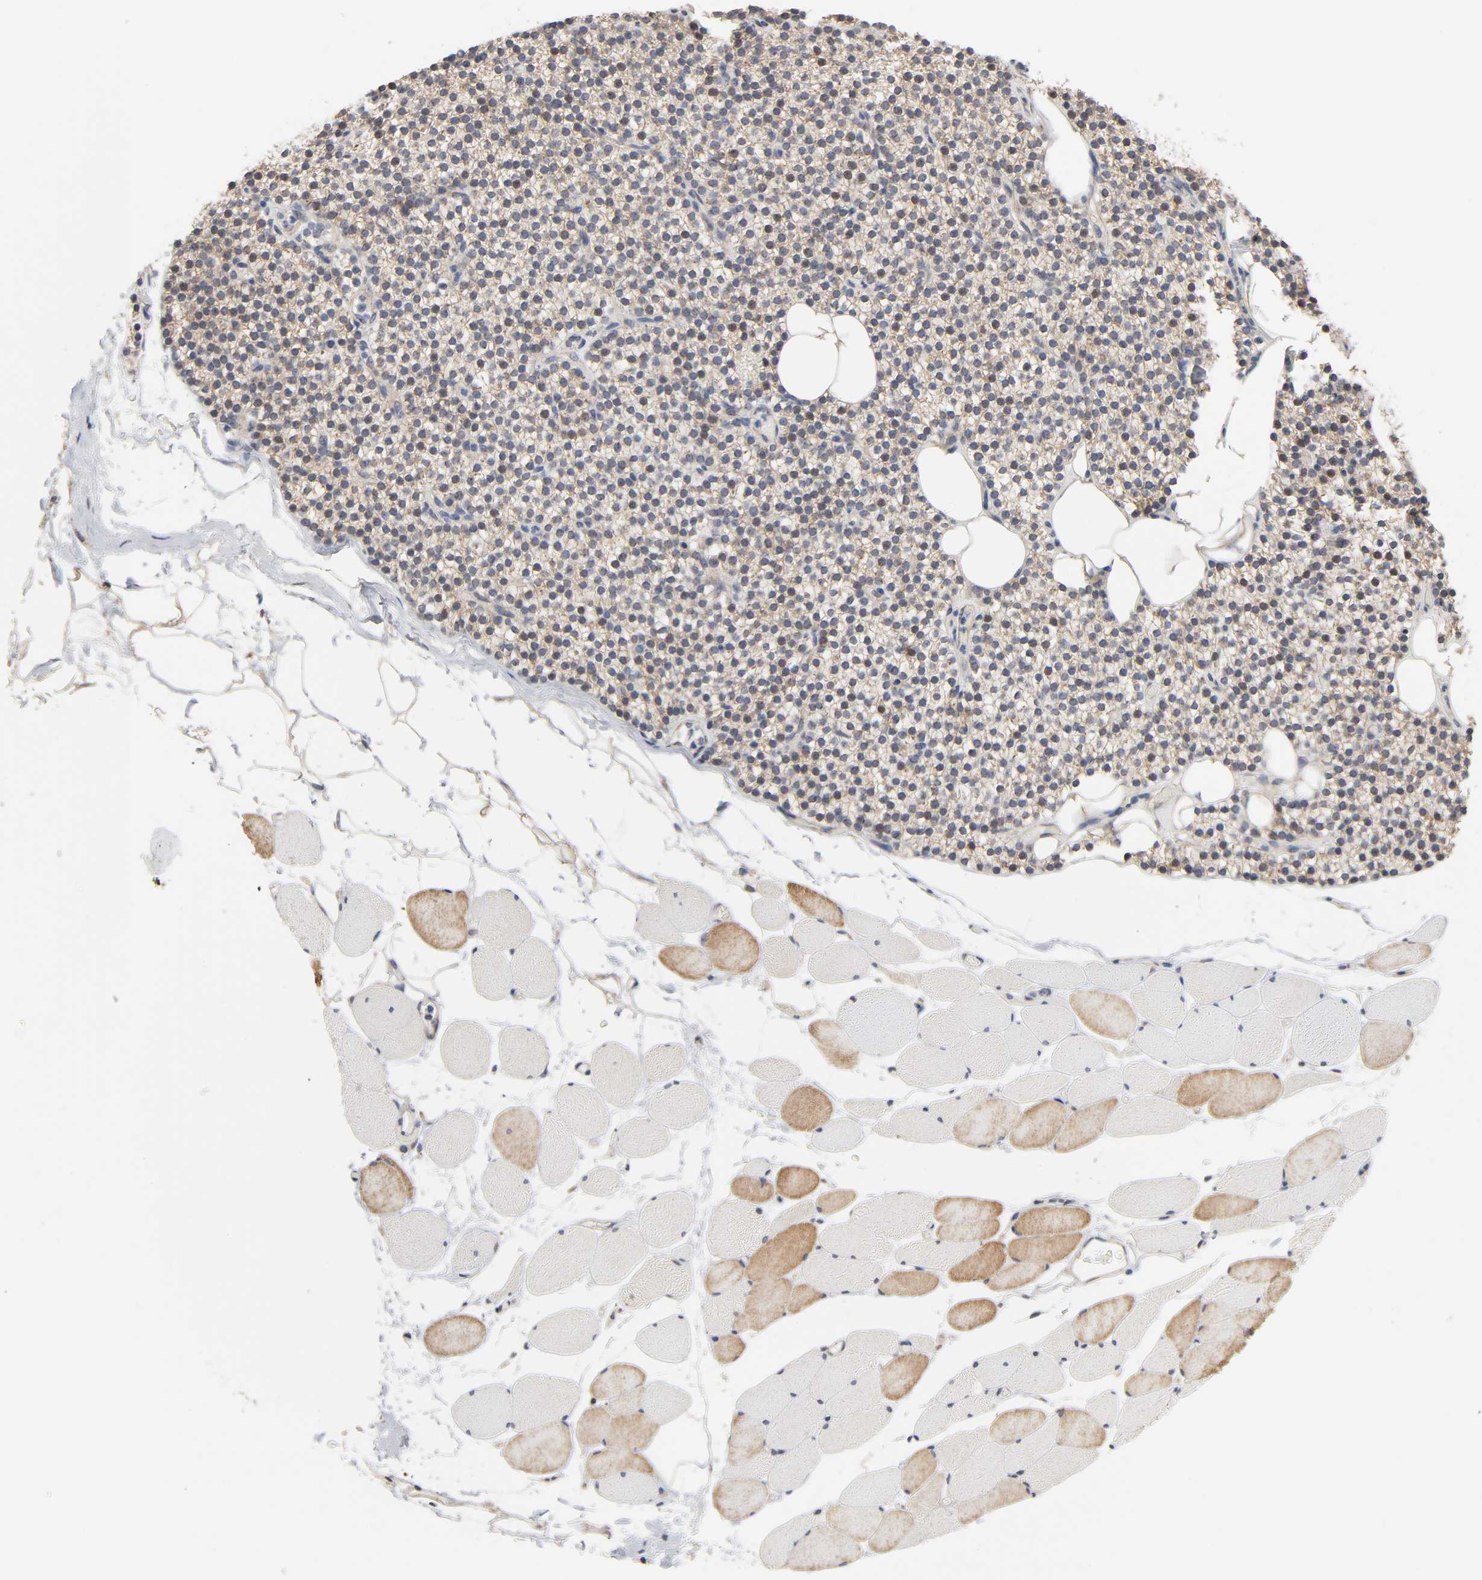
{"staining": {"intensity": "moderate", "quantity": "25%-75%", "location": "cytoplasmic/membranous"}, "tissue": "skeletal muscle", "cell_type": "Myocytes", "image_type": "normal", "snomed": [{"axis": "morphology", "description": "Normal tissue, NOS"}, {"axis": "topography", "description": "Skeletal muscle"}, {"axis": "topography", "description": "Parathyroid gland"}], "caption": "Skeletal muscle stained for a protein (brown) reveals moderate cytoplasmic/membranous positive positivity in approximately 25%-75% of myocytes.", "gene": "HDLBP", "patient": {"sex": "female", "age": 37}}